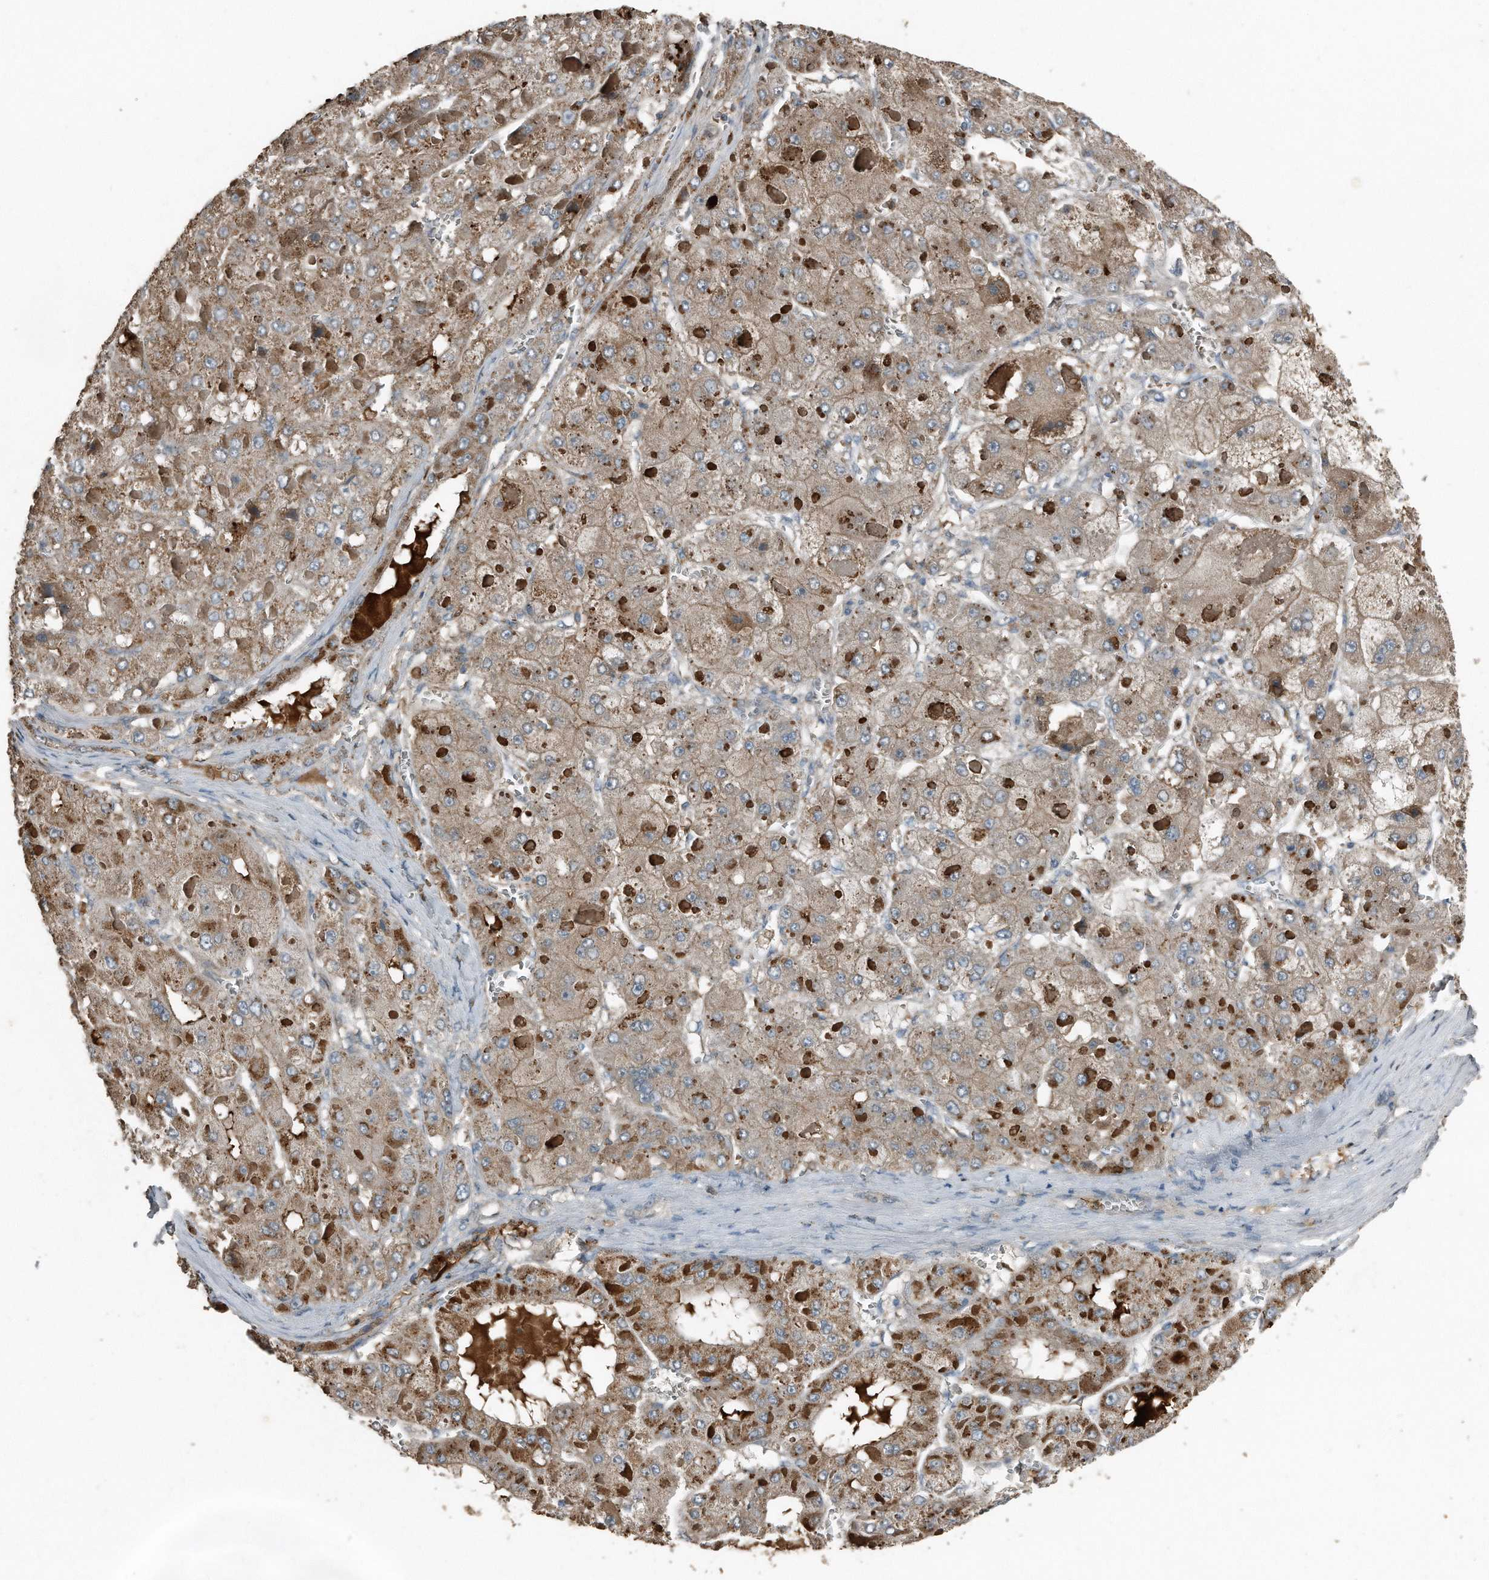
{"staining": {"intensity": "moderate", "quantity": ">75%", "location": "cytoplasmic/membranous"}, "tissue": "liver cancer", "cell_type": "Tumor cells", "image_type": "cancer", "snomed": [{"axis": "morphology", "description": "Carcinoma, Hepatocellular, NOS"}, {"axis": "topography", "description": "Liver"}], "caption": "High-magnification brightfield microscopy of hepatocellular carcinoma (liver) stained with DAB (3,3'-diaminobenzidine) (brown) and counterstained with hematoxylin (blue). tumor cells exhibit moderate cytoplasmic/membranous expression is present in about>75% of cells.", "gene": "C9", "patient": {"sex": "female", "age": 73}}